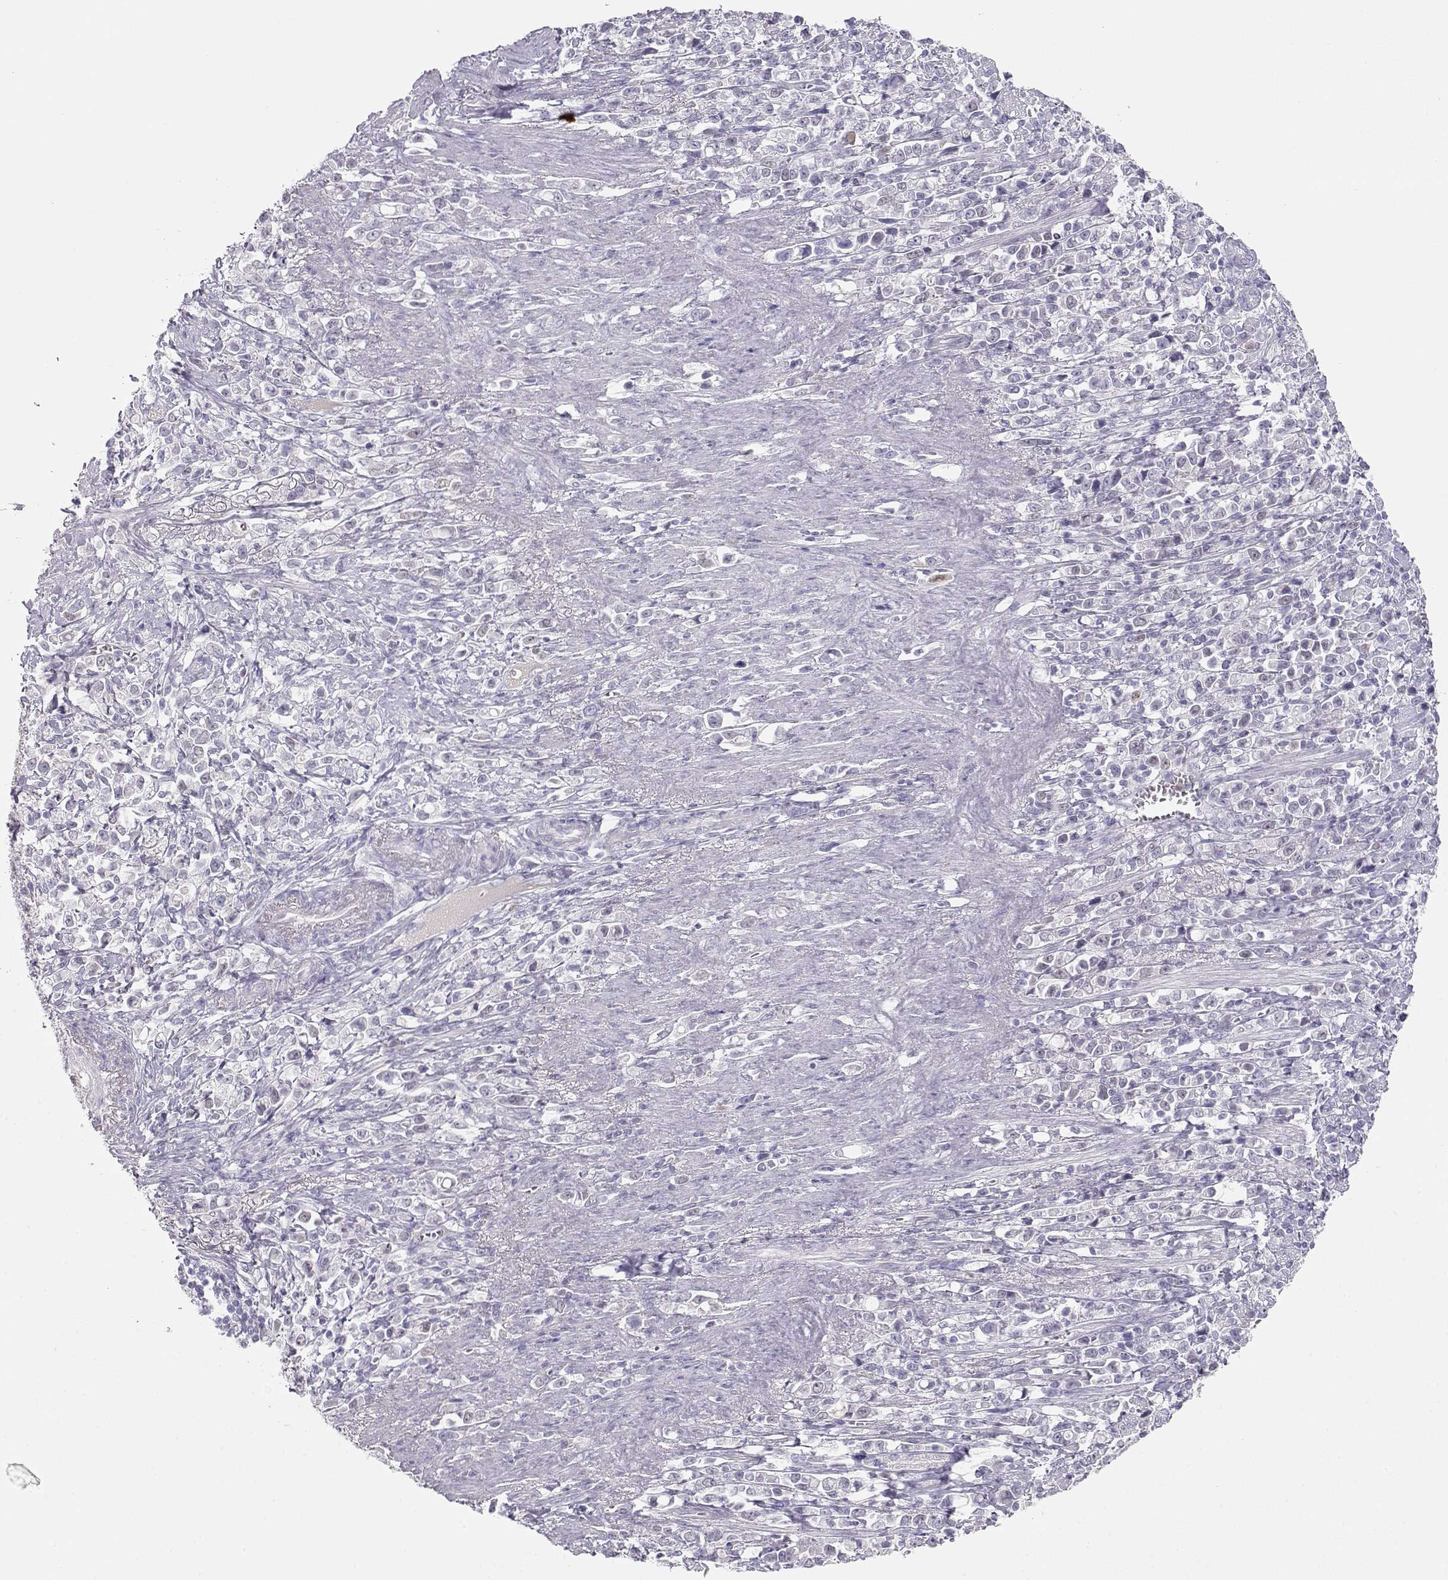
{"staining": {"intensity": "negative", "quantity": "none", "location": "none"}, "tissue": "stomach cancer", "cell_type": "Tumor cells", "image_type": "cancer", "snomed": [{"axis": "morphology", "description": "Adenocarcinoma, NOS"}, {"axis": "topography", "description": "Stomach"}], "caption": "Immunohistochemical staining of human stomach cancer (adenocarcinoma) exhibits no significant expression in tumor cells.", "gene": "OPN5", "patient": {"sex": "male", "age": 63}}